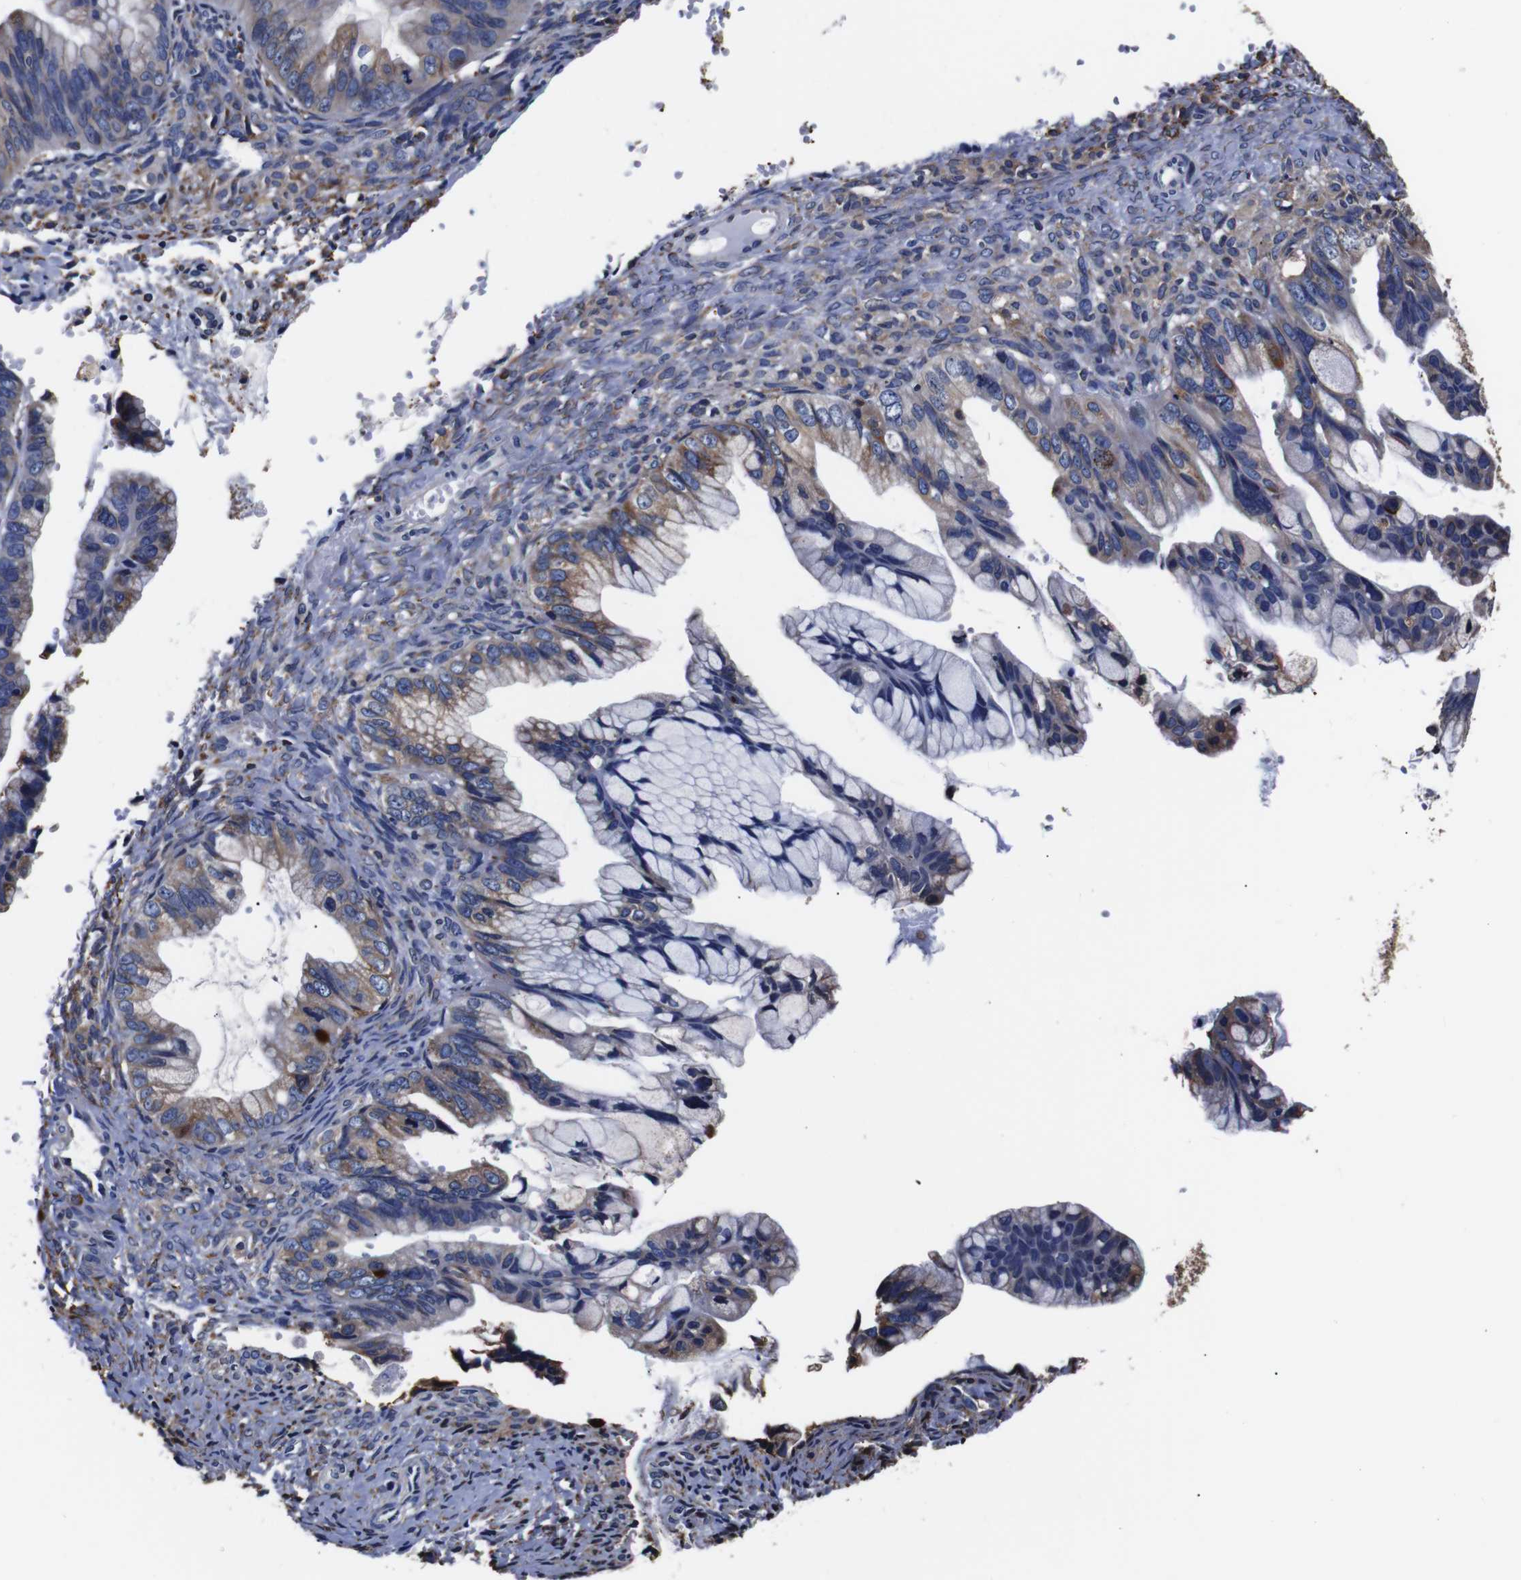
{"staining": {"intensity": "moderate", "quantity": "25%-75%", "location": "cytoplasmic/membranous"}, "tissue": "ovarian cancer", "cell_type": "Tumor cells", "image_type": "cancer", "snomed": [{"axis": "morphology", "description": "Cystadenocarcinoma, mucinous, NOS"}, {"axis": "topography", "description": "Ovary"}], "caption": "Brown immunohistochemical staining in human mucinous cystadenocarcinoma (ovarian) reveals moderate cytoplasmic/membranous positivity in approximately 25%-75% of tumor cells.", "gene": "PPIB", "patient": {"sex": "female", "age": 36}}